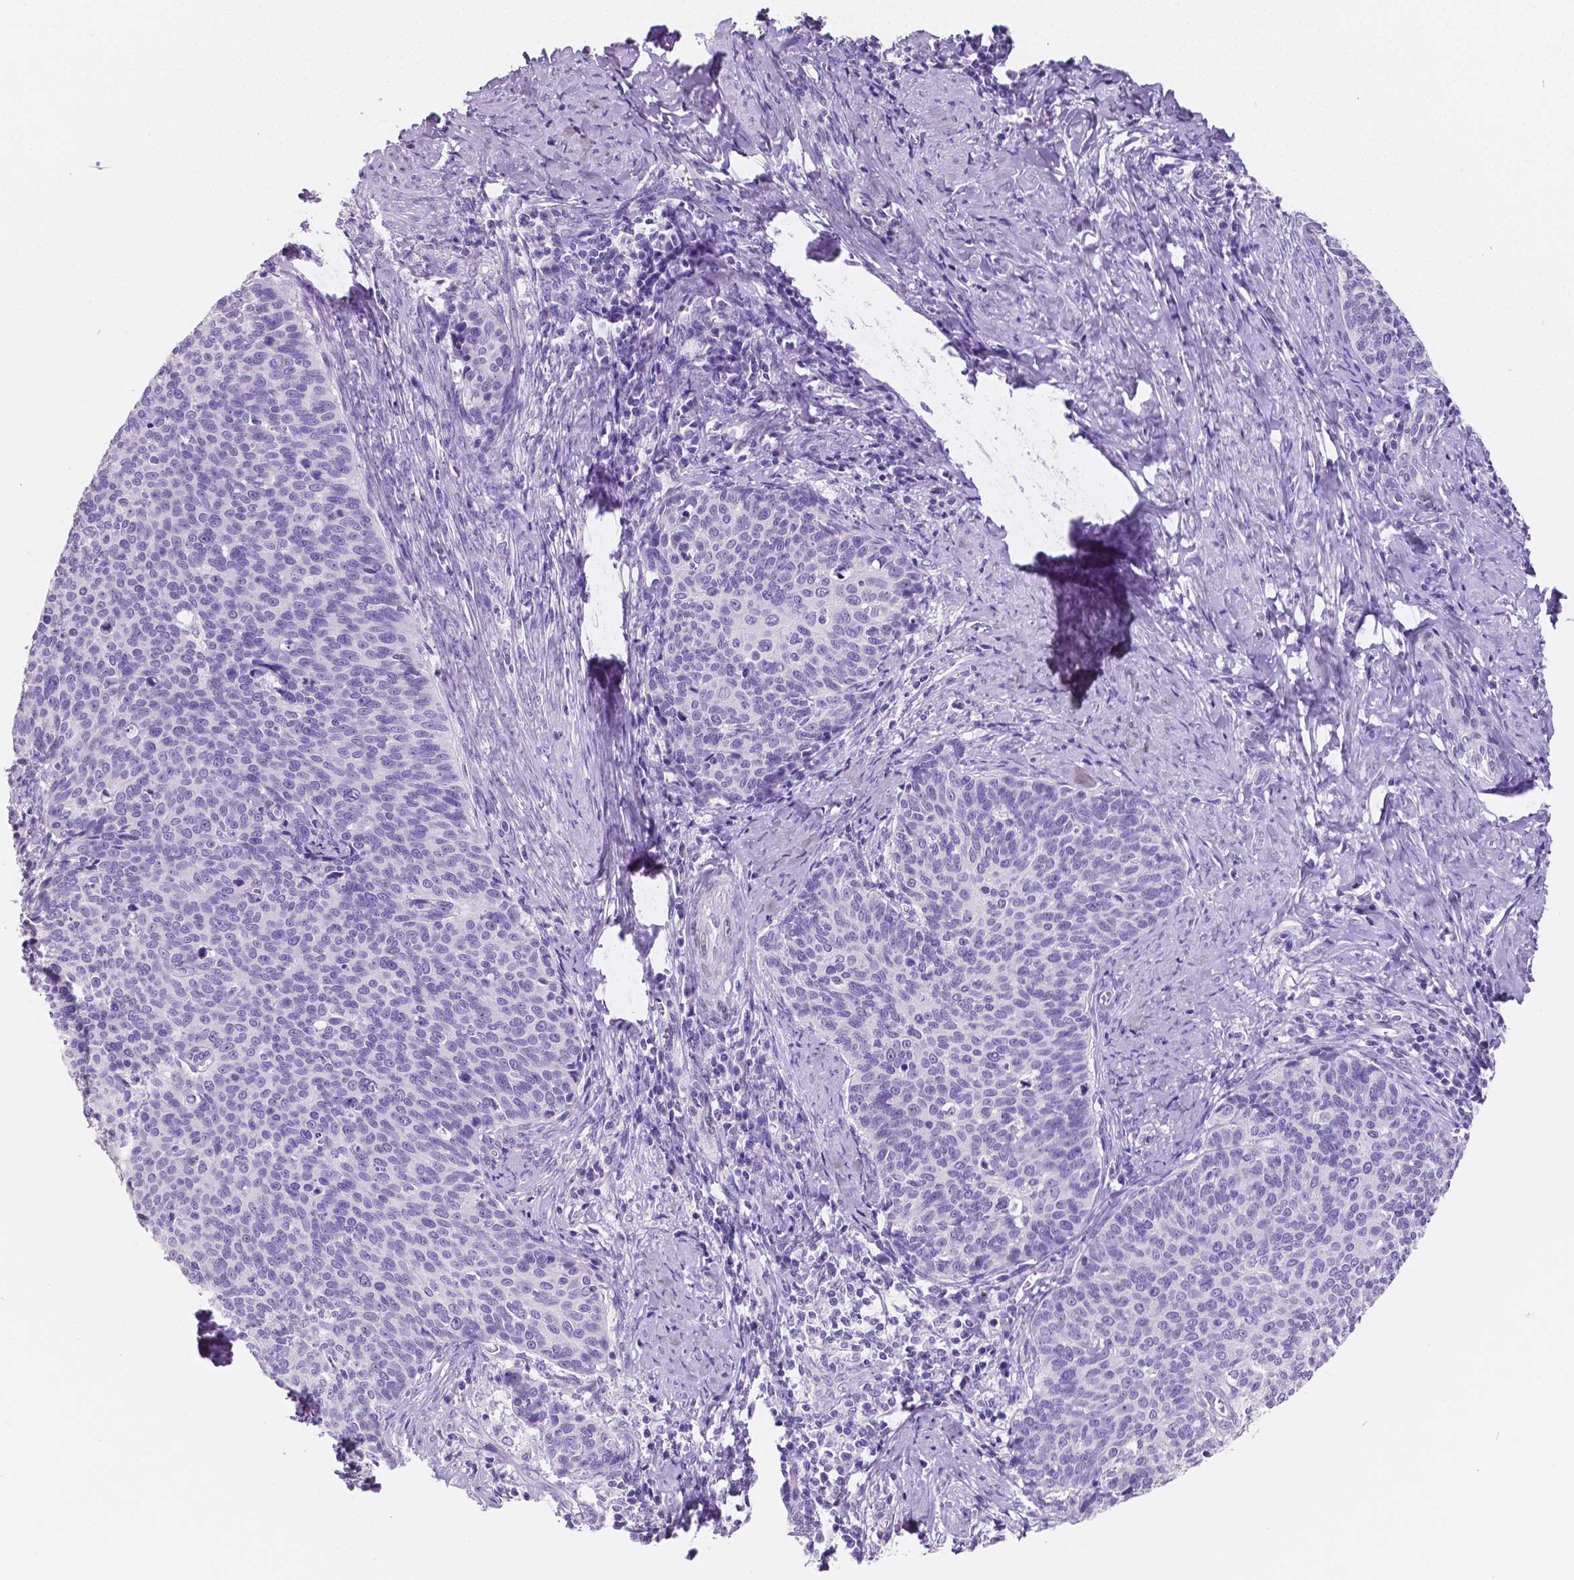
{"staining": {"intensity": "negative", "quantity": "none", "location": "none"}, "tissue": "cervical cancer", "cell_type": "Tumor cells", "image_type": "cancer", "snomed": [{"axis": "morphology", "description": "Normal tissue, NOS"}, {"axis": "morphology", "description": "Squamous cell carcinoma, NOS"}, {"axis": "topography", "description": "Cervix"}], "caption": "Squamous cell carcinoma (cervical) stained for a protein using IHC shows no expression tumor cells.", "gene": "SATB2", "patient": {"sex": "female", "age": 39}}